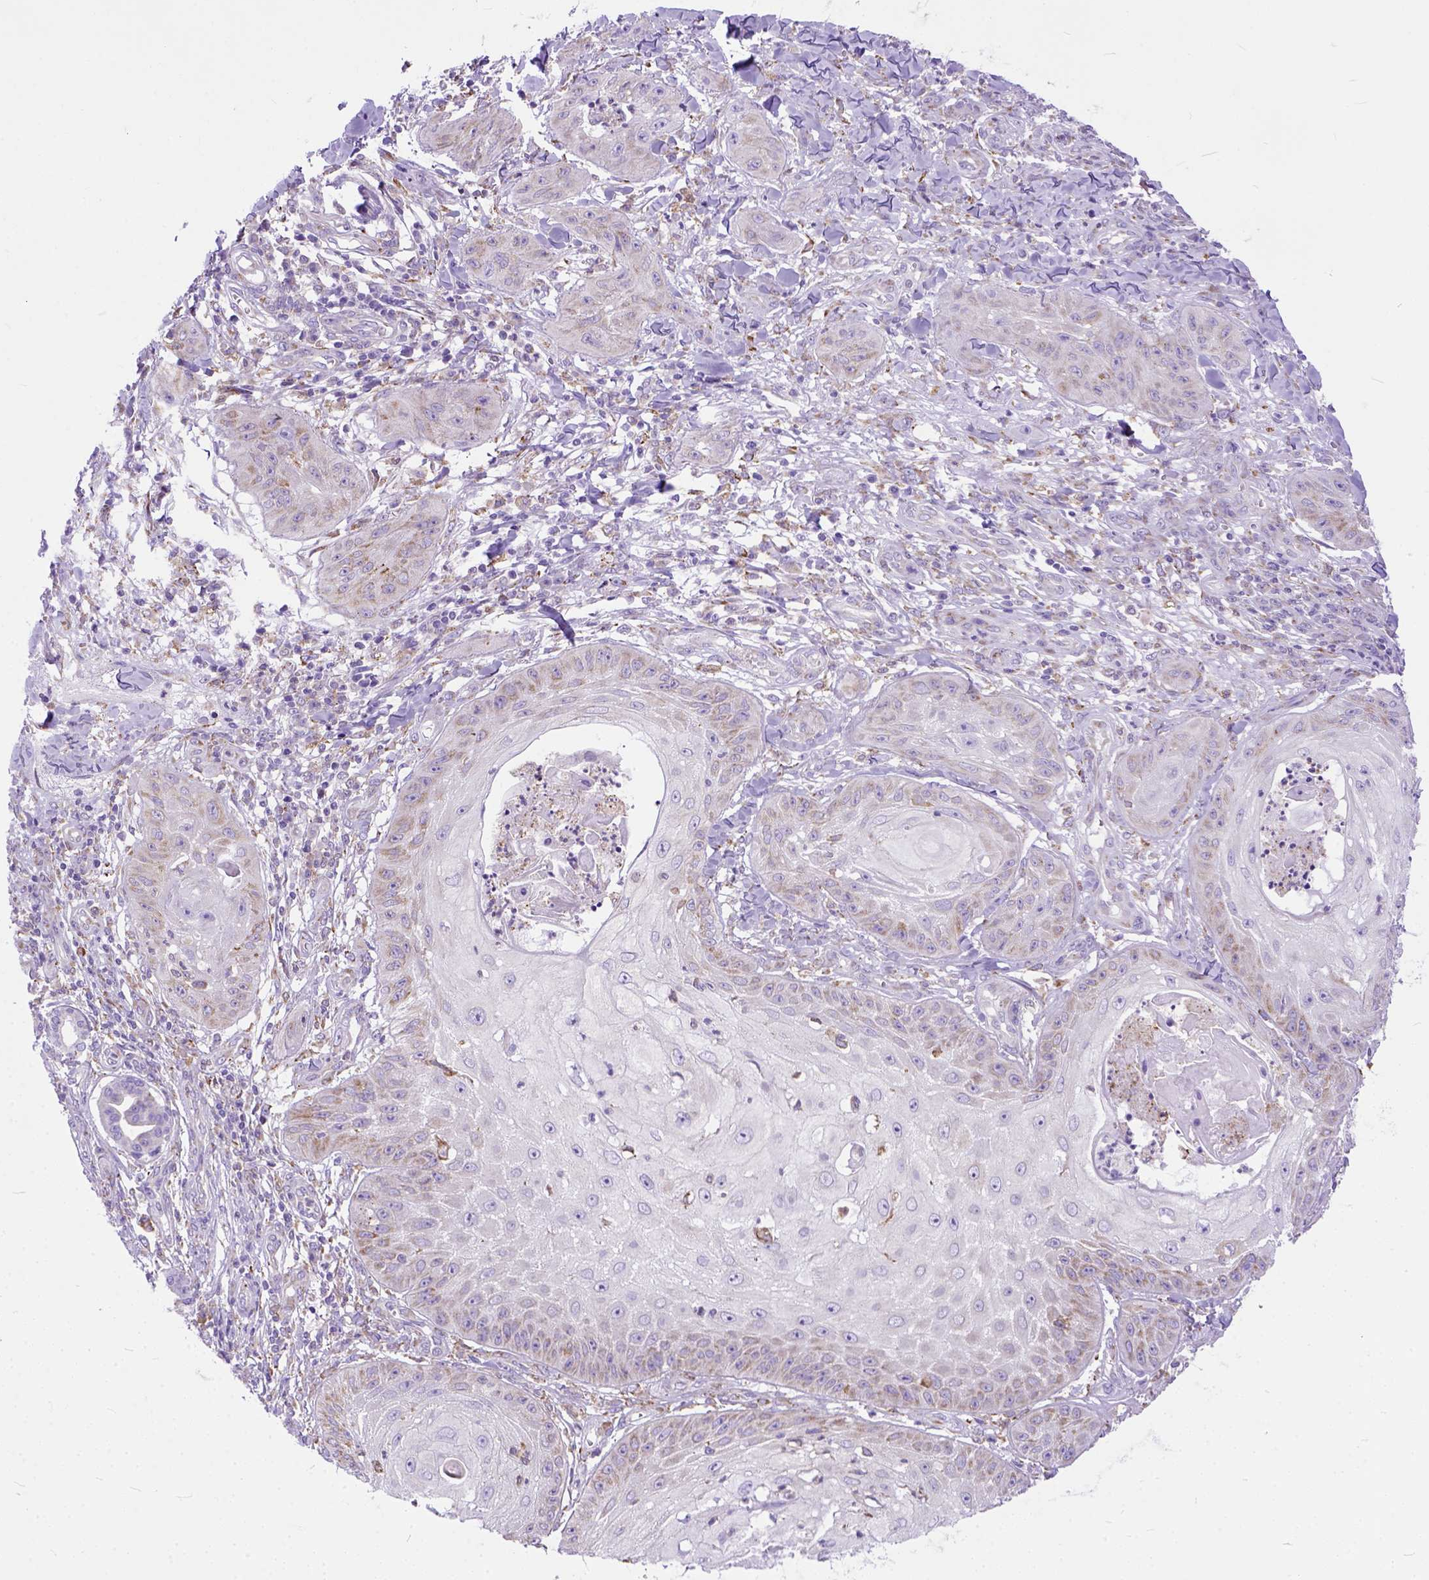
{"staining": {"intensity": "moderate", "quantity": "25%-75%", "location": "cytoplasmic/membranous"}, "tissue": "skin cancer", "cell_type": "Tumor cells", "image_type": "cancer", "snomed": [{"axis": "morphology", "description": "Squamous cell carcinoma, NOS"}, {"axis": "topography", "description": "Skin"}], "caption": "Moderate cytoplasmic/membranous staining for a protein is appreciated in about 25%-75% of tumor cells of skin squamous cell carcinoma using IHC.", "gene": "PLK4", "patient": {"sex": "male", "age": 70}}